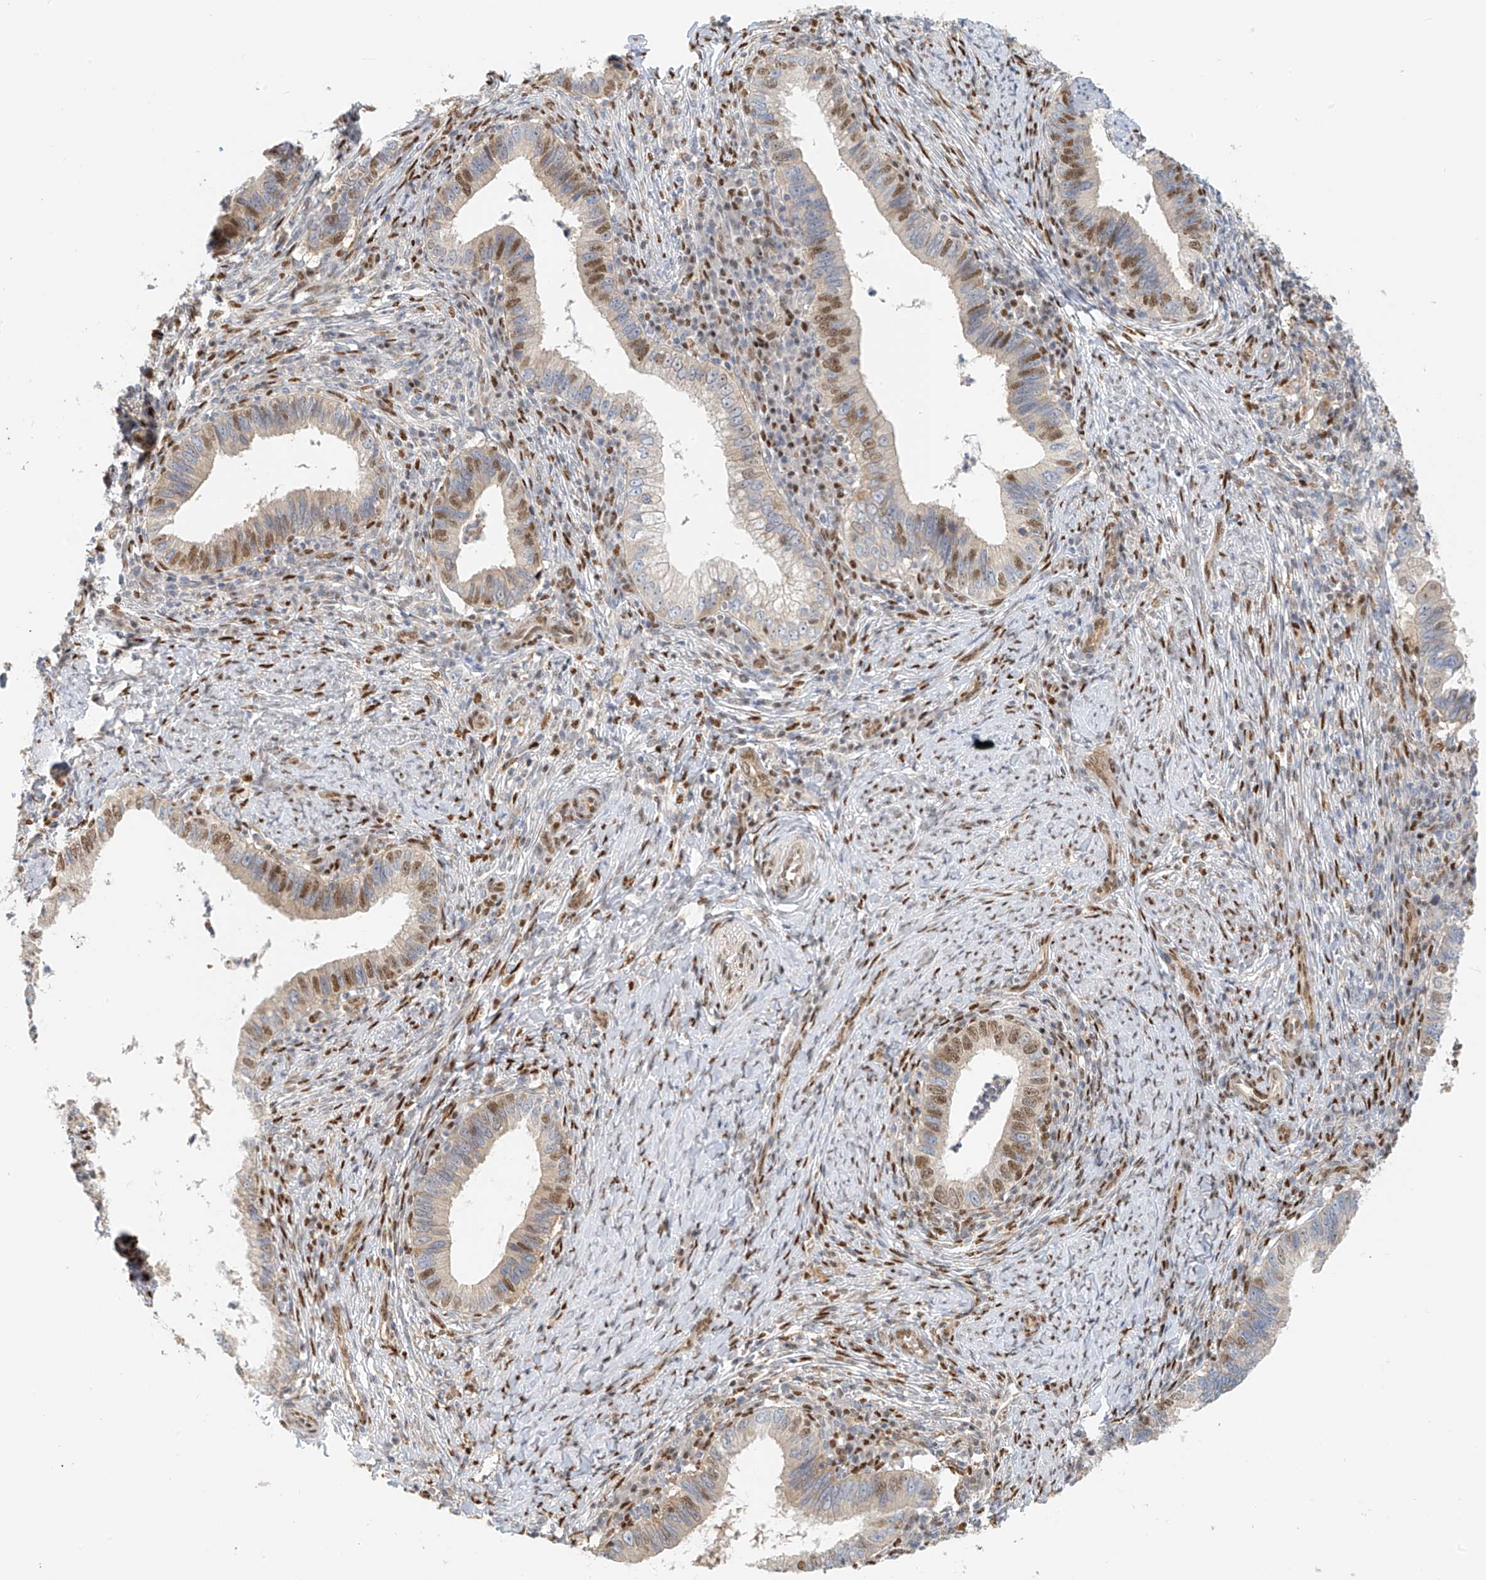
{"staining": {"intensity": "moderate", "quantity": "25%-75%", "location": "nuclear"}, "tissue": "cervical cancer", "cell_type": "Tumor cells", "image_type": "cancer", "snomed": [{"axis": "morphology", "description": "Adenocarcinoma, NOS"}, {"axis": "topography", "description": "Cervix"}], "caption": "Tumor cells demonstrate medium levels of moderate nuclear staining in approximately 25%-75% of cells in cervical adenocarcinoma. (DAB (3,3'-diaminobenzidine) IHC with brightfield microscopy, high magnification).", "gene": "ZNF514", "patient": {"sex": "female", "age": 36}}